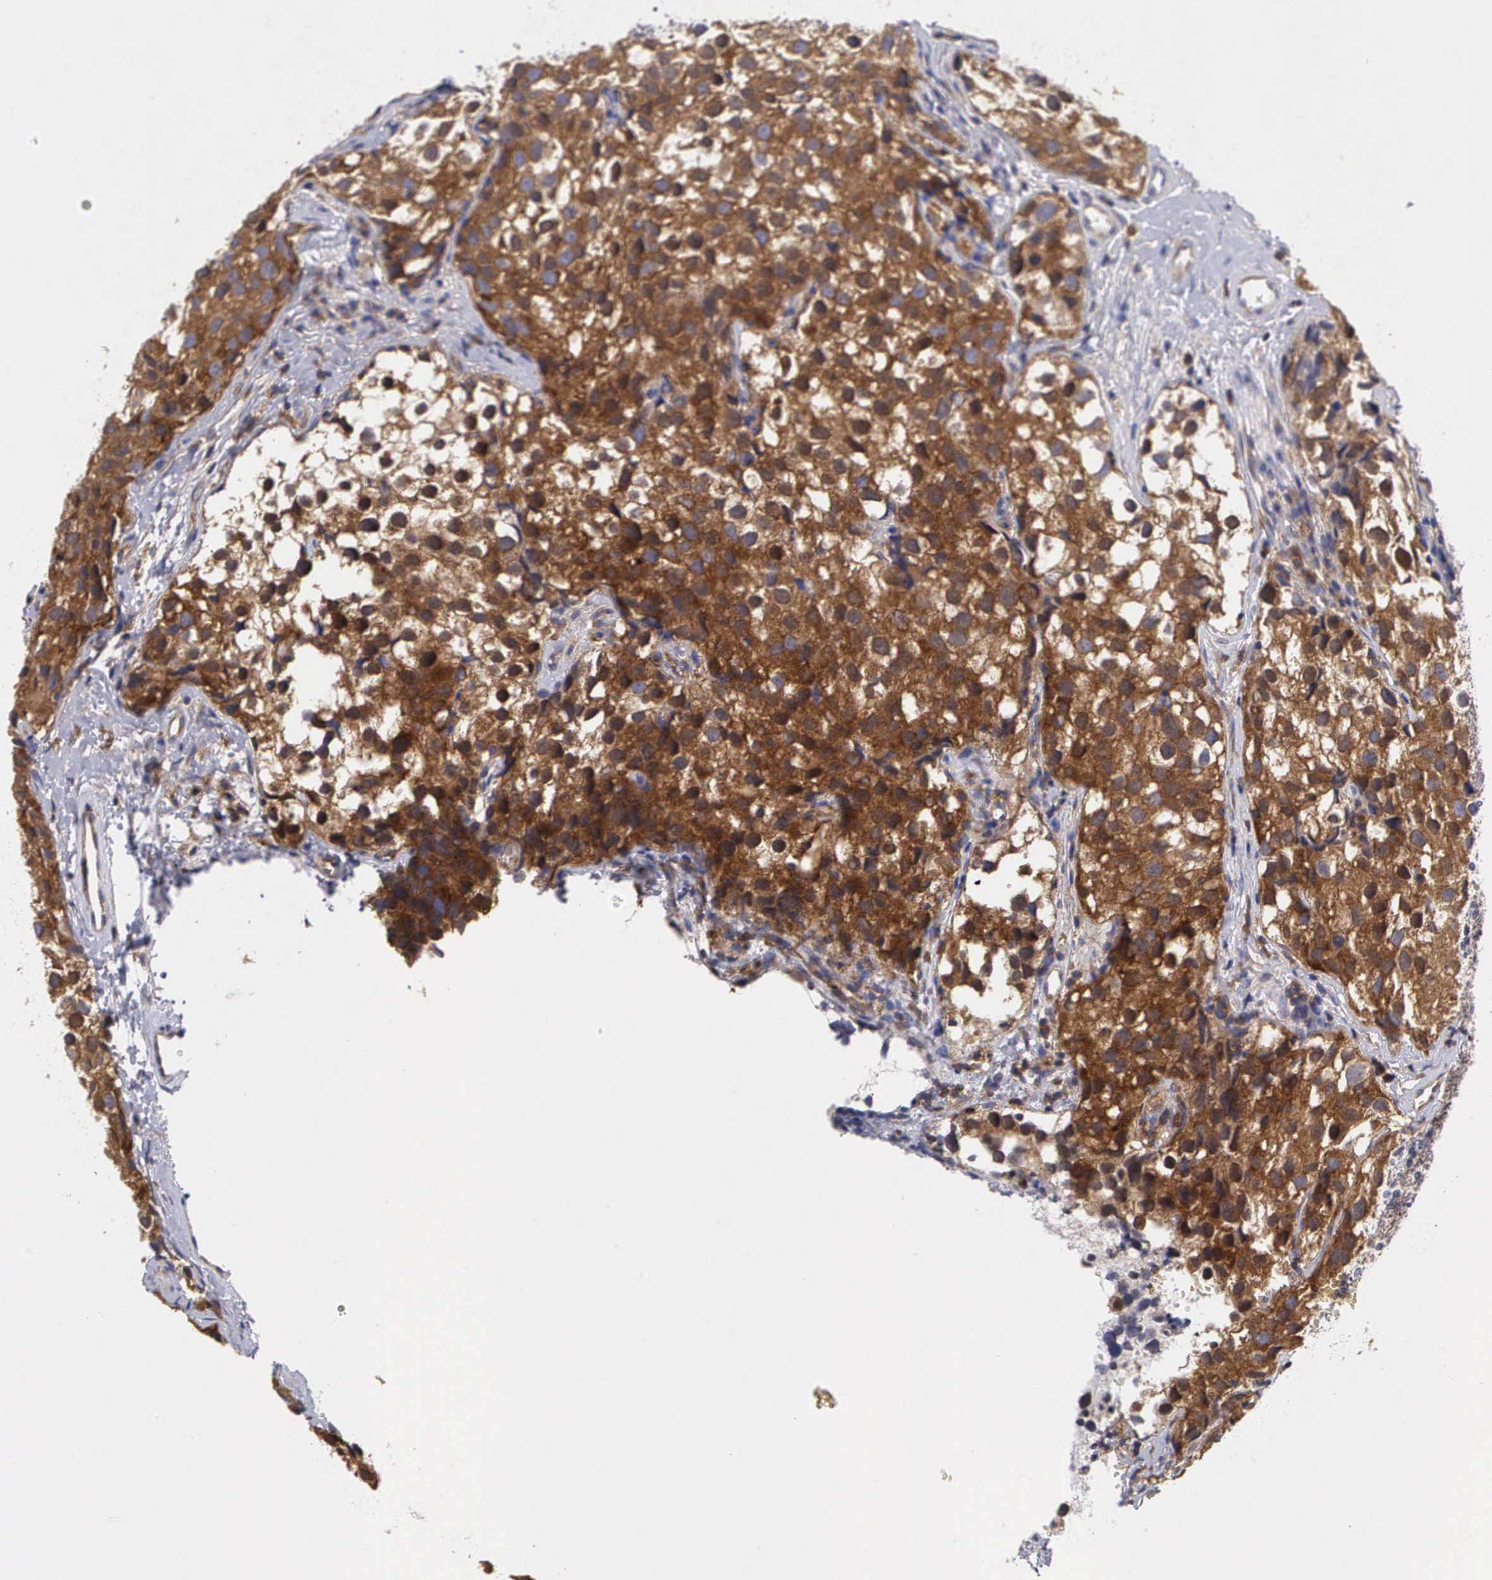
{"staining": {"intensity": "strong", "quantity": ">75%", "location": "cytoplasmic/membranous"}, "tissue": "testis cancer", "cell_type": "Tumor cells", "image_type": "cancer", "snomed": [{"axis": "morphology", "description": "Seminoma, NOS"}, {"axis": "topography", "description": "Testis"}], "caption": "Immunohistochemical staining of testis seminoma shows high levels of strong cytoplasmic/membranous expression in about >75% of tumor cells.", "gene": "GRIPAP1", "patient": {"sex": "male", "age": 39}}